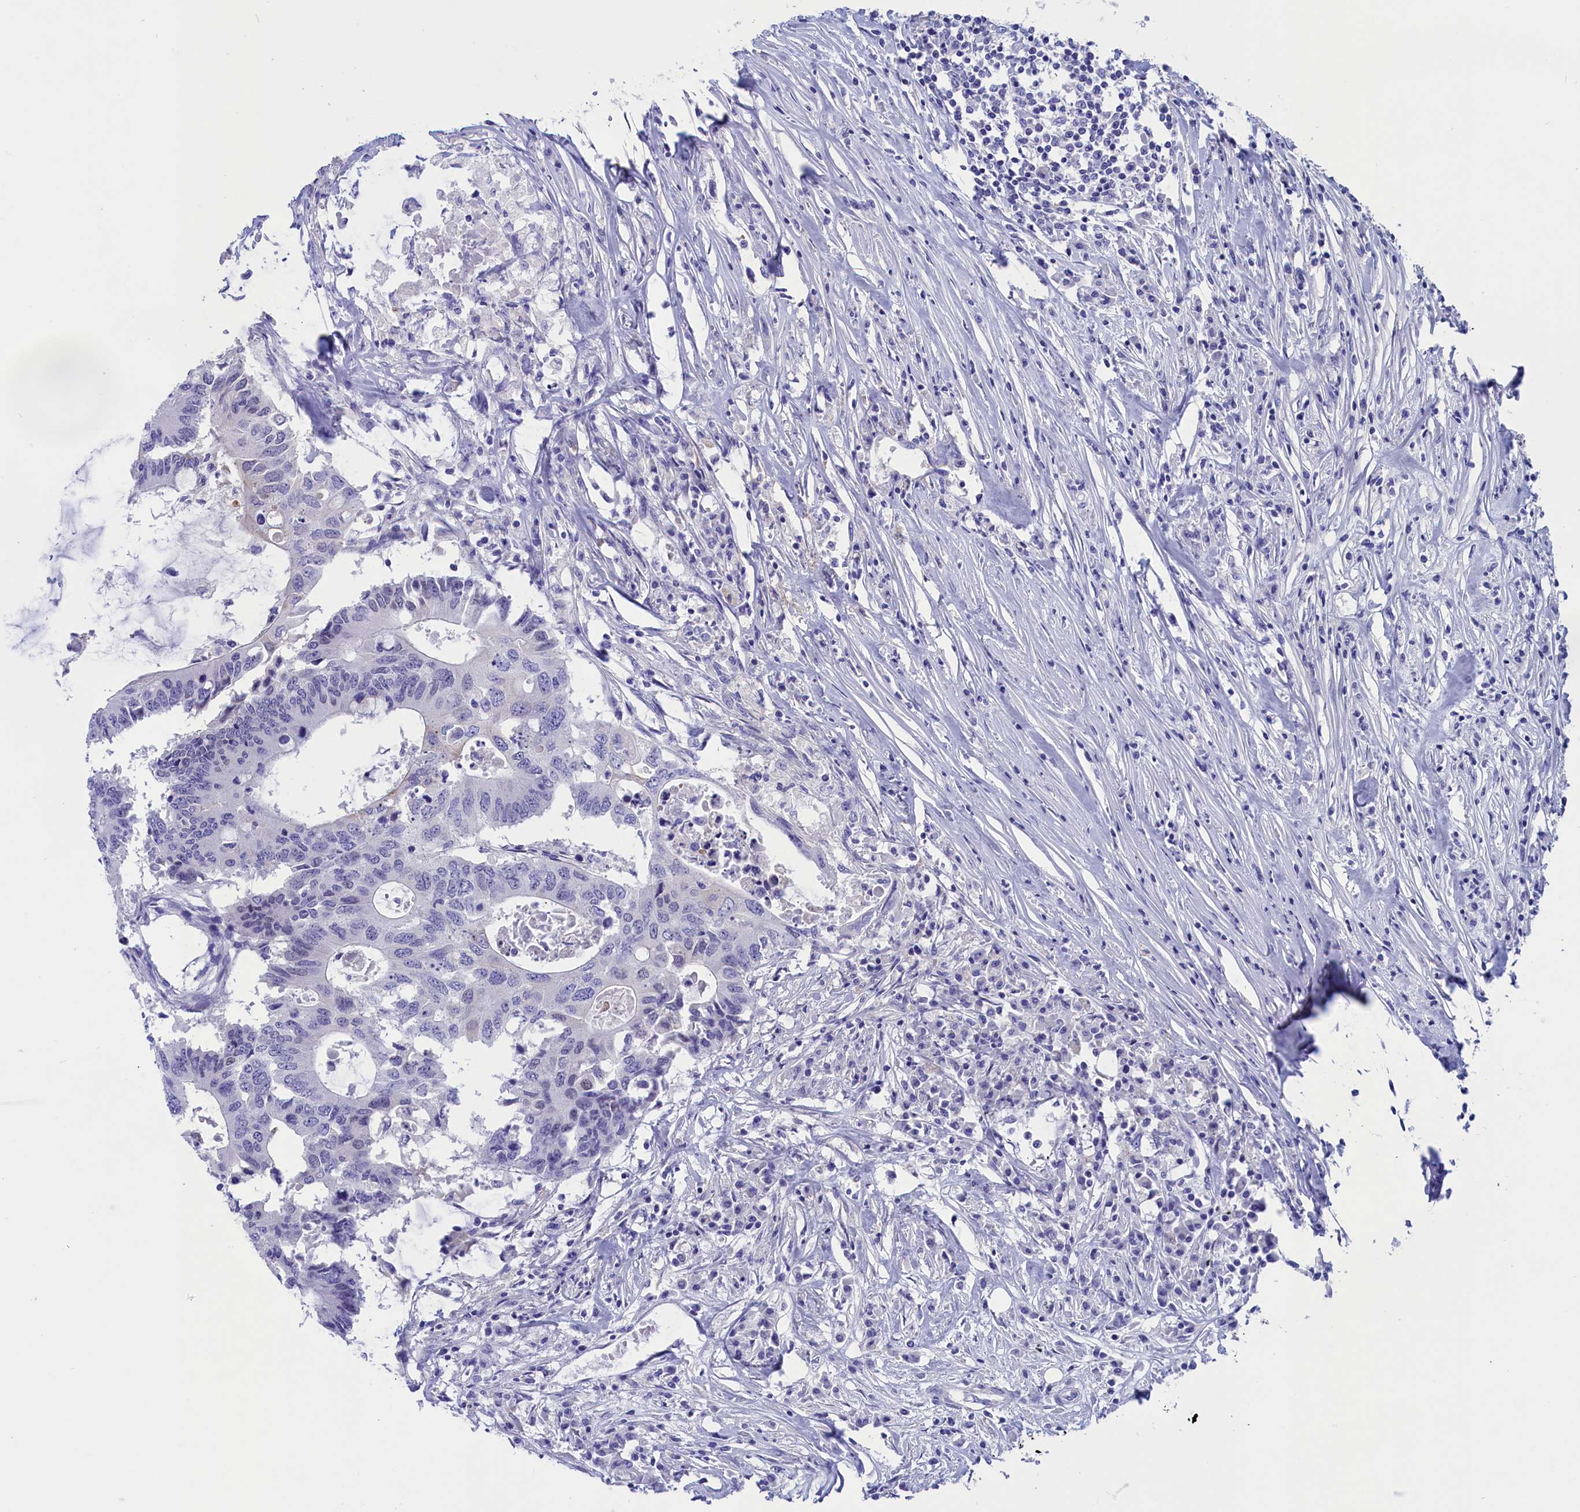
{"staining": {"intensity": "negative", "quantity": "none", "location": "none"}, "tissue": "colorectal cancer", "cell_type": "Tumor cells", "image_type": "cancer", "snomed": [{"axis": "morphology", "description": "Adenocarcinoma, NOS"}, {"axis": "topography", "description": "Colon"}], "caption": "This is an IHC image of human adenocarcinoma (colorectal). There is no staining in tumor cells.", "gene": "VPS35L", "patient": {"sex": "male", "age": 71}}